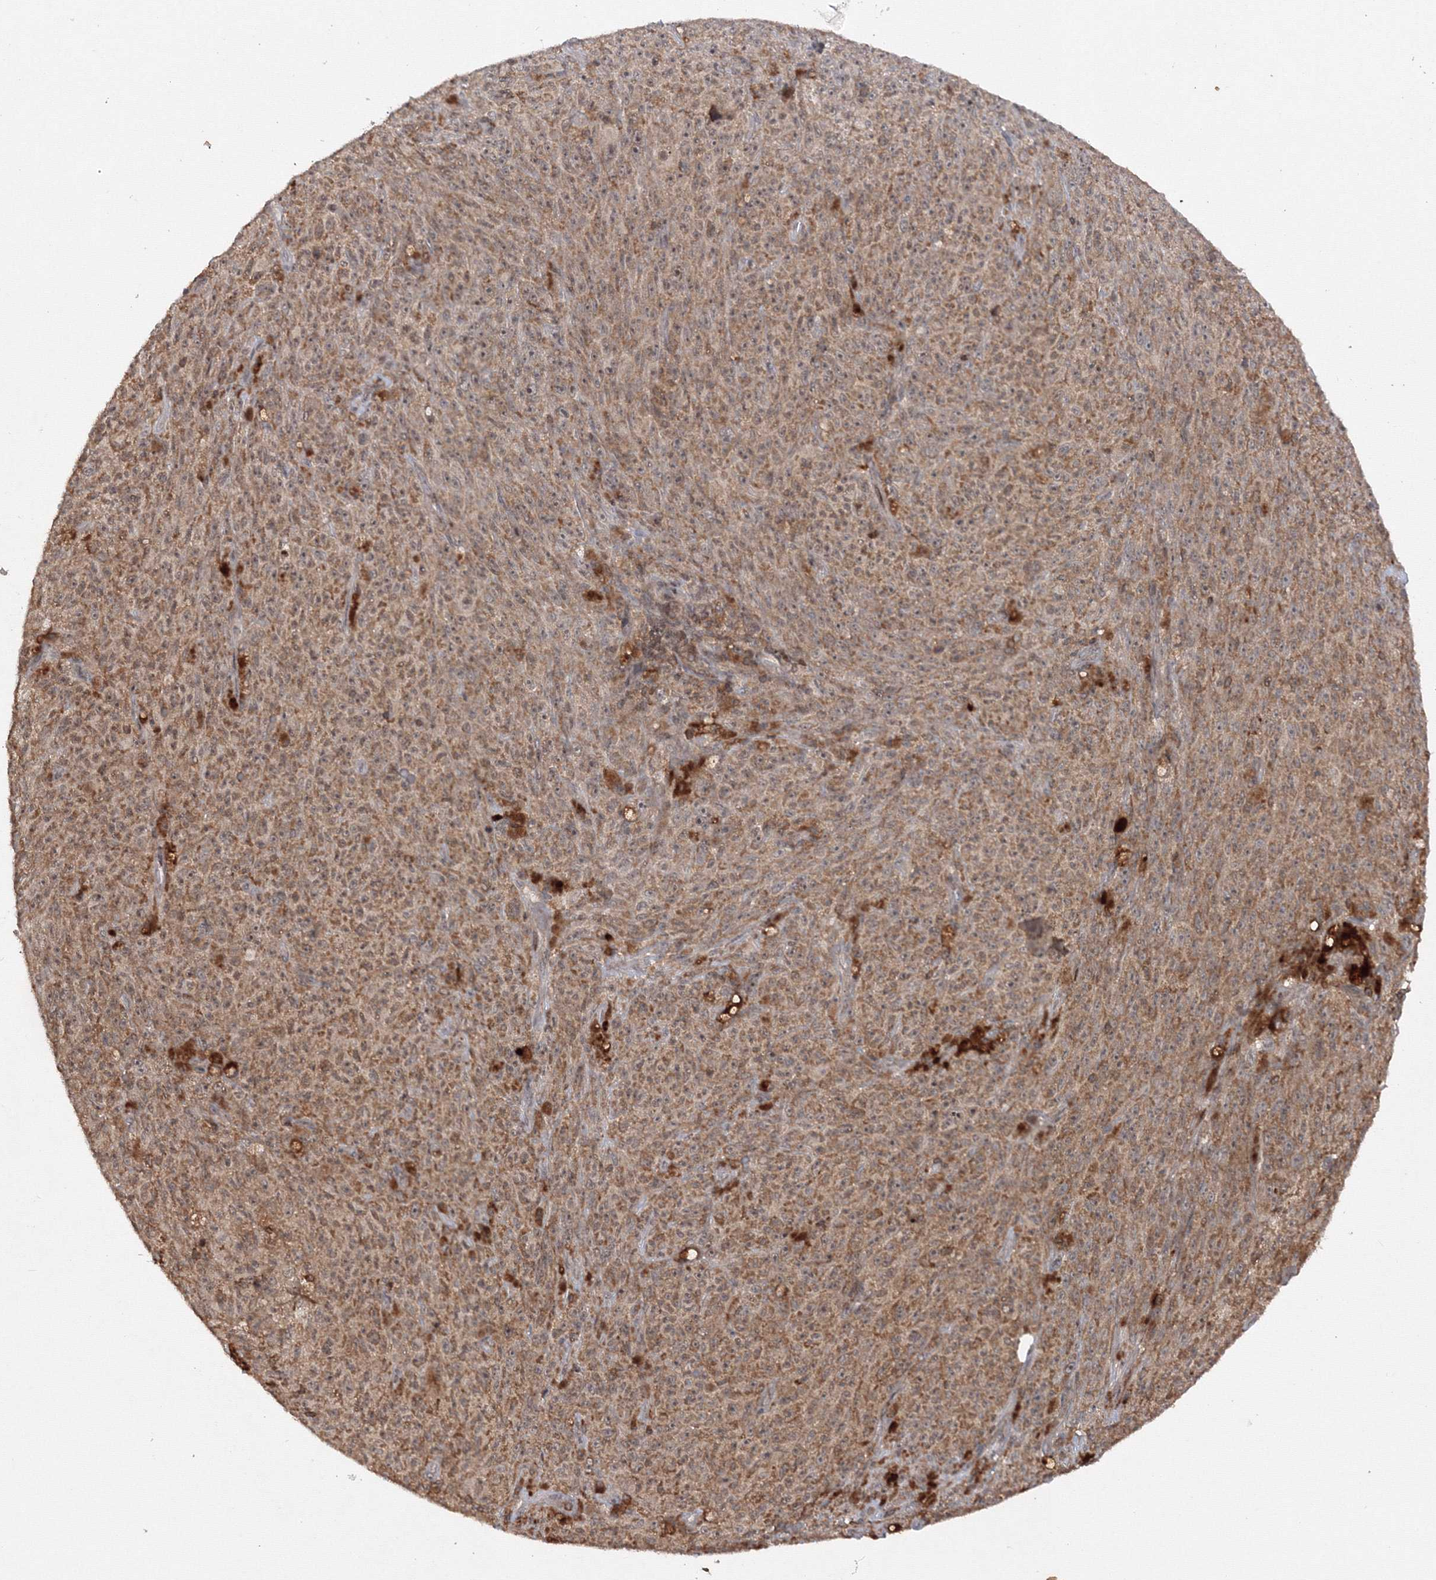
{"staining": {"intensity": "moderate", "quantity": ">75%", "location": "cytoplasmic/membranous"}, "tissue": "melanoma", "cell_type": "Tumor cells", "image_type": "cancer", "snomed": [{"axis": "morphology", "description": "Malignant melanoma, NOS"}, {"axis": "topography", "description": "Skin"}], "caption": "Melanoma stained for a protein (brown) displays moderate cytoplasmic/membranous positive staining in about >75% of tumor cells.", "gene": "MKRN2", "patient": {"sex": "female", "age": 82}}